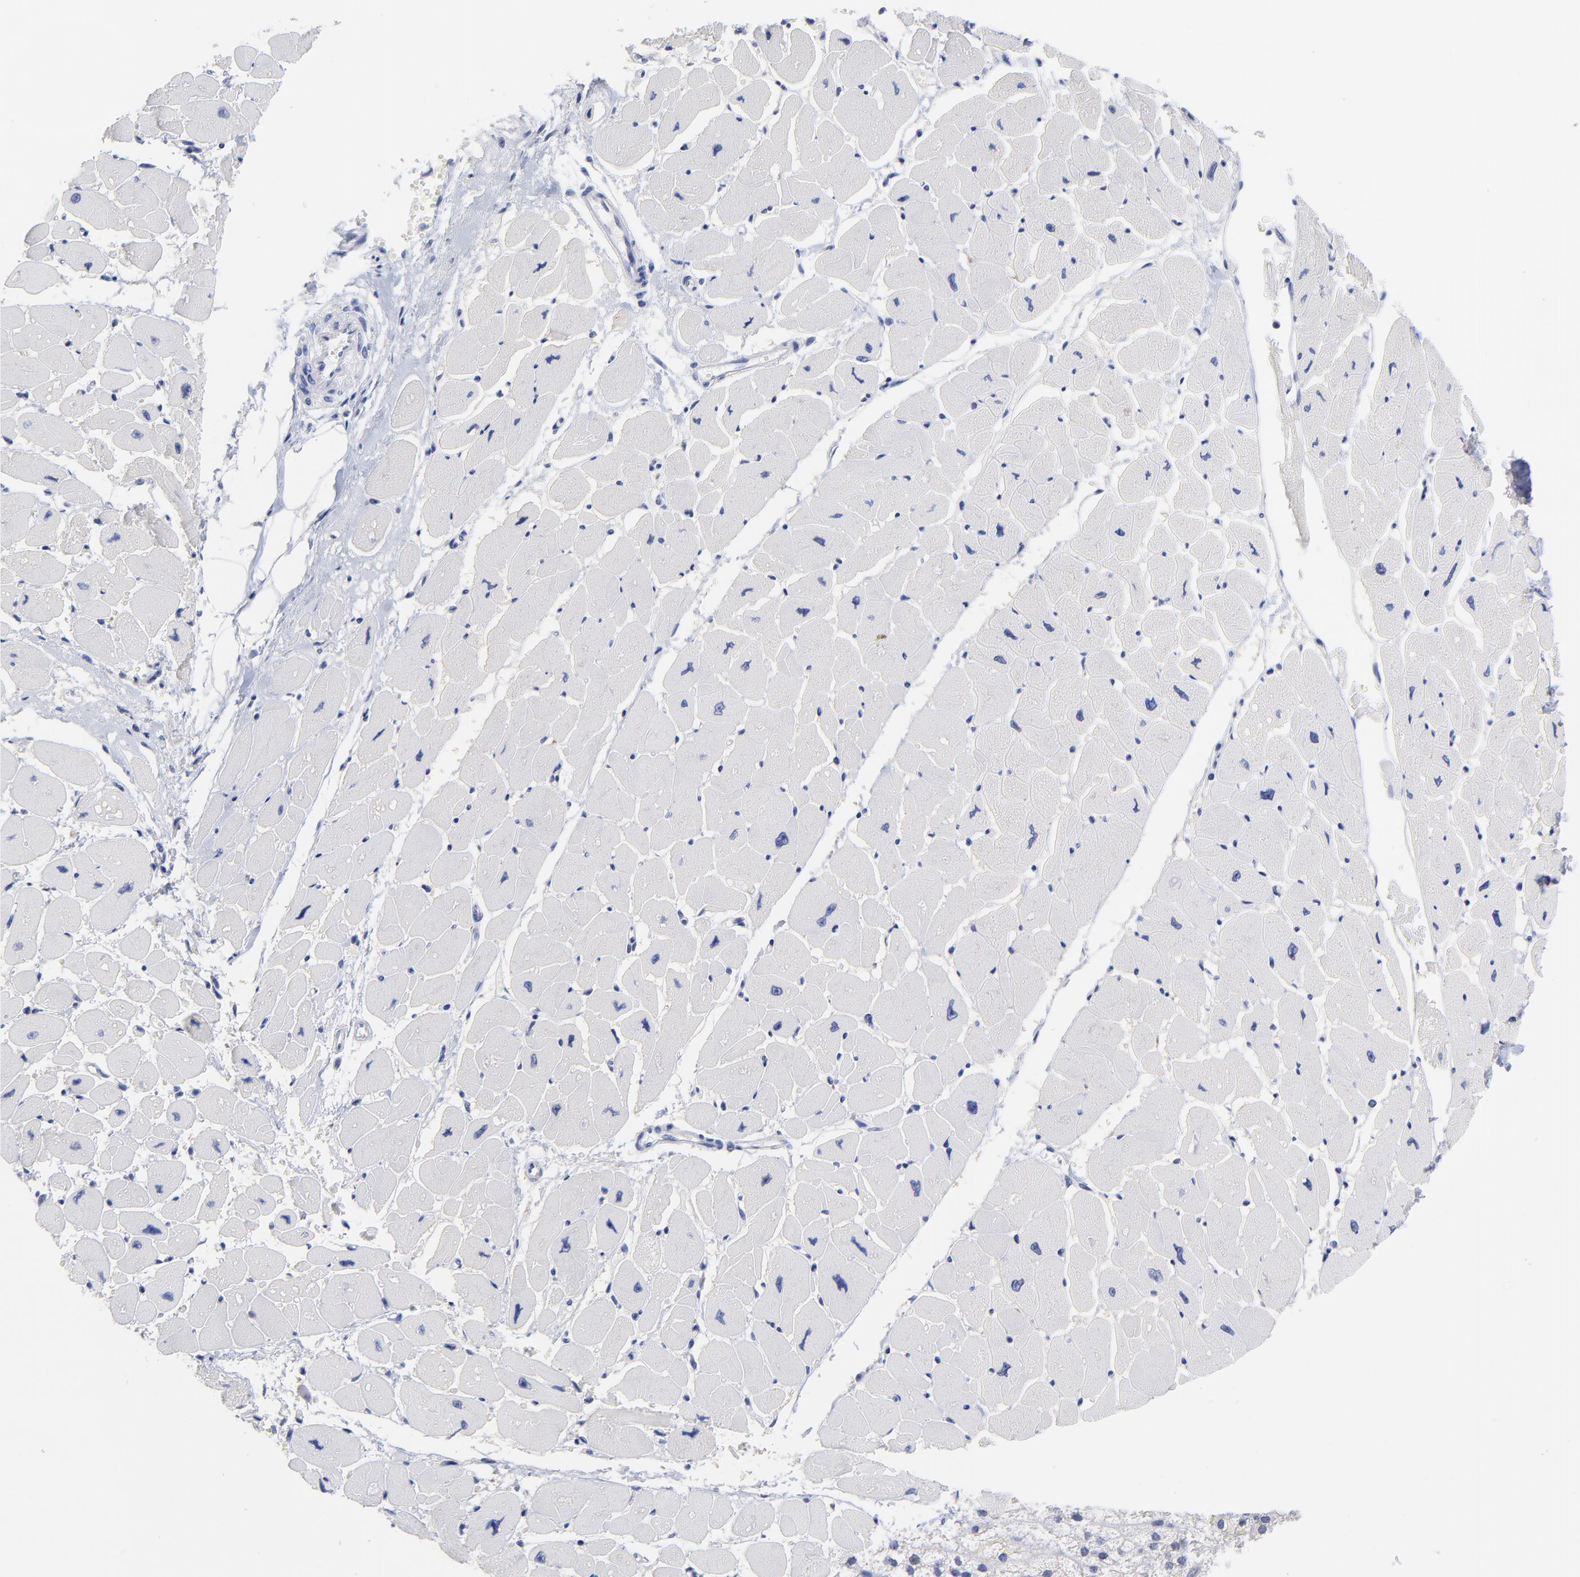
{"staining": {"intensity": "negative", "quantity": "none", "location": "none"}, "tissue": "heart muscle", "cell_type": "Cardiomyocytes", "image_type": "normal", "snomed": [{"axis": "morphology", "description": "Normal tissue, NOS"}, {"axis": "topography", "description": "Heart"}], "caption": "Protein analysis of normal heart muscle shows no significant expression in cardiomyocytes.", "gene": "LAX1", "patient": {"sex": "female", "age": 54}}